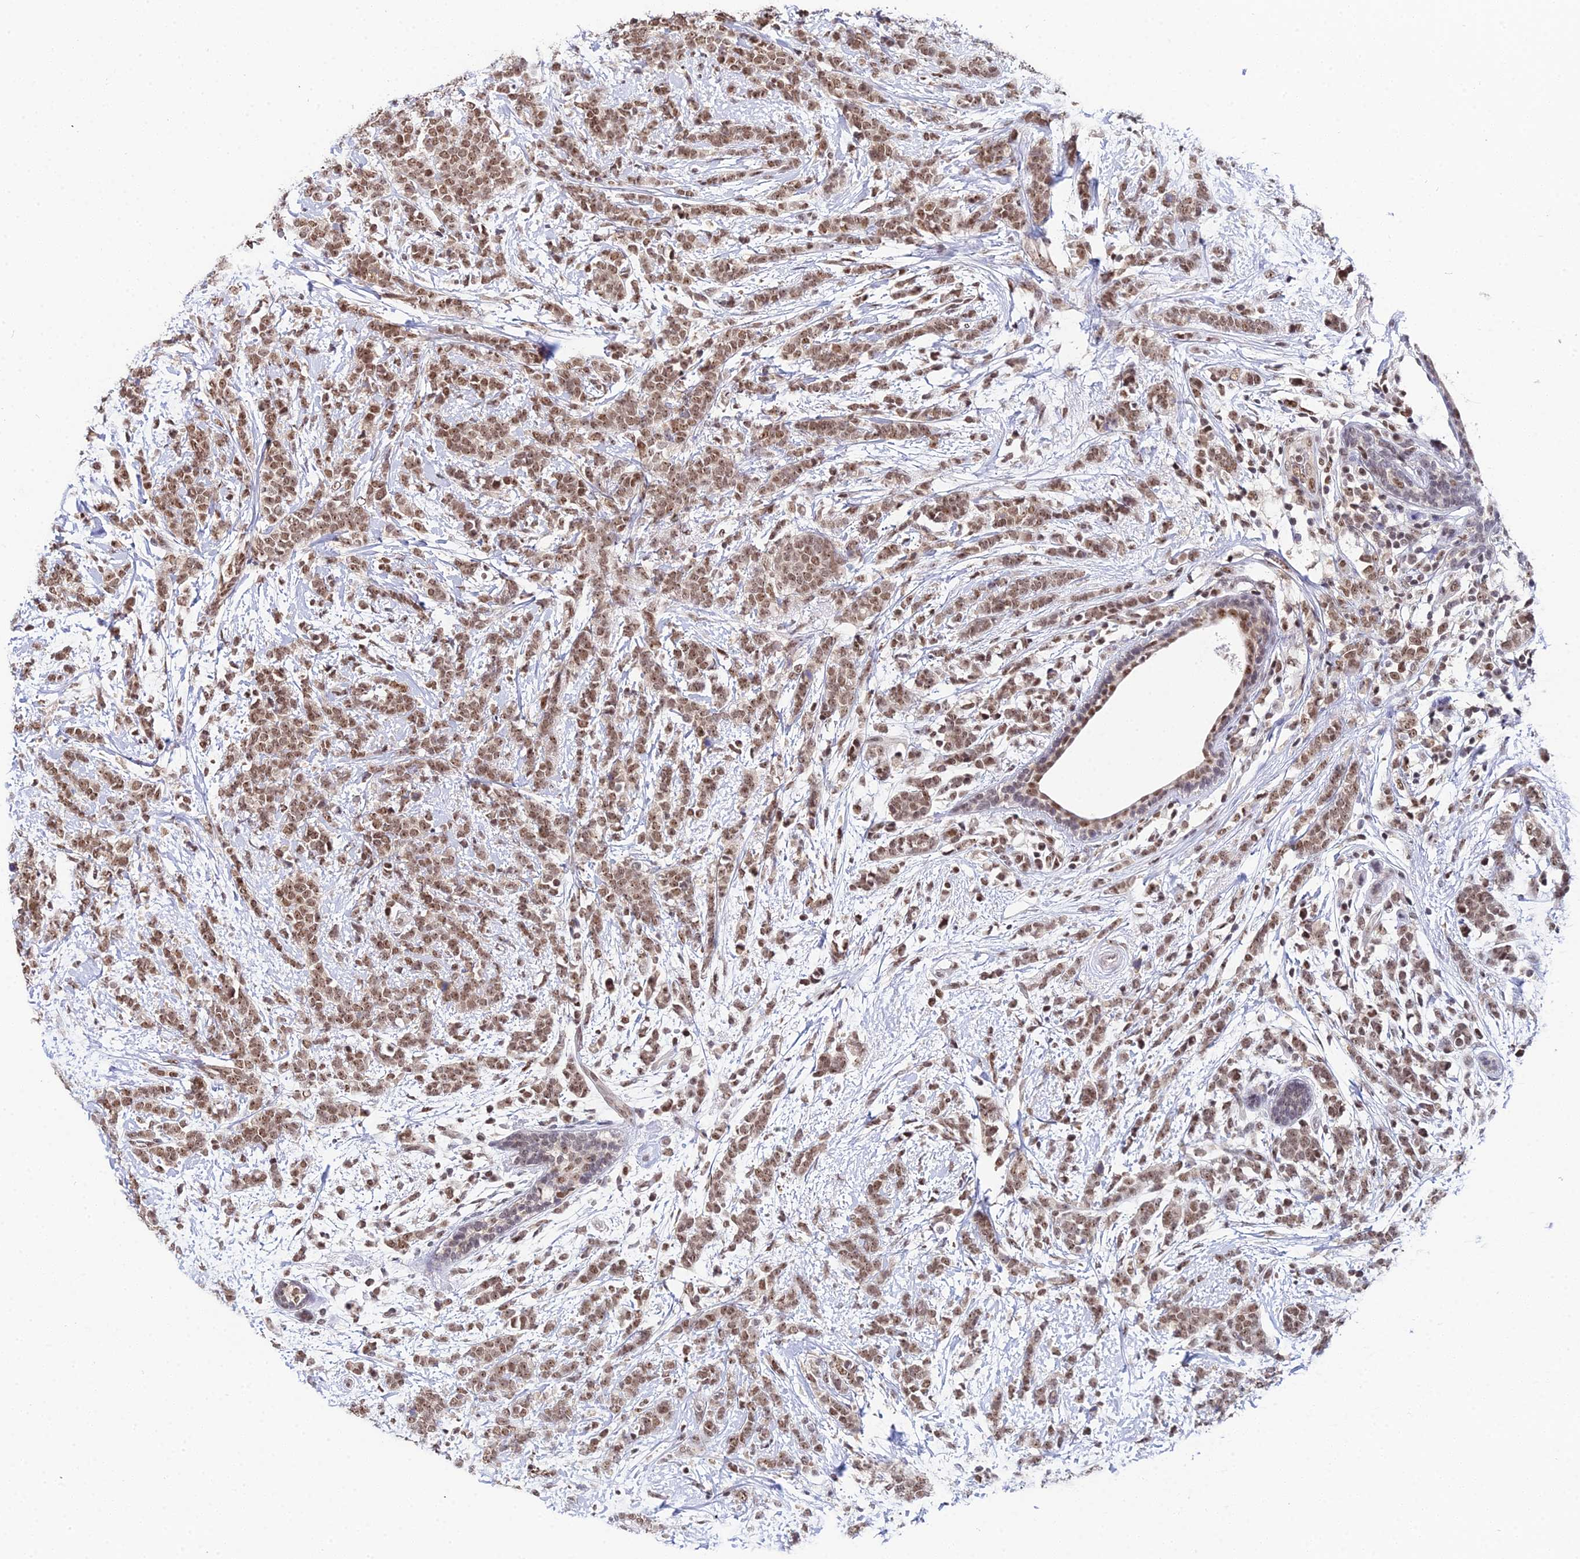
{"staining": {"intensity": "moderate", "quantity": ">75%", "location": "nuclear"}, "tissue": "breast cancer", "cell_type": "Tumor cells", "image_type": "cancer", "snomed": [{"axis": "morphology", "description": "Lobular carcinoma"}, {"axis": "topography", "description": "Breast"}], "caption": "IHC of lobular carcinoma (breast) displays medium levels of moderate nuclear staining in approximately >75% of tumor cells.", "gene": "EXOSC3", "patient": {"sex": "female", "age": 58}}